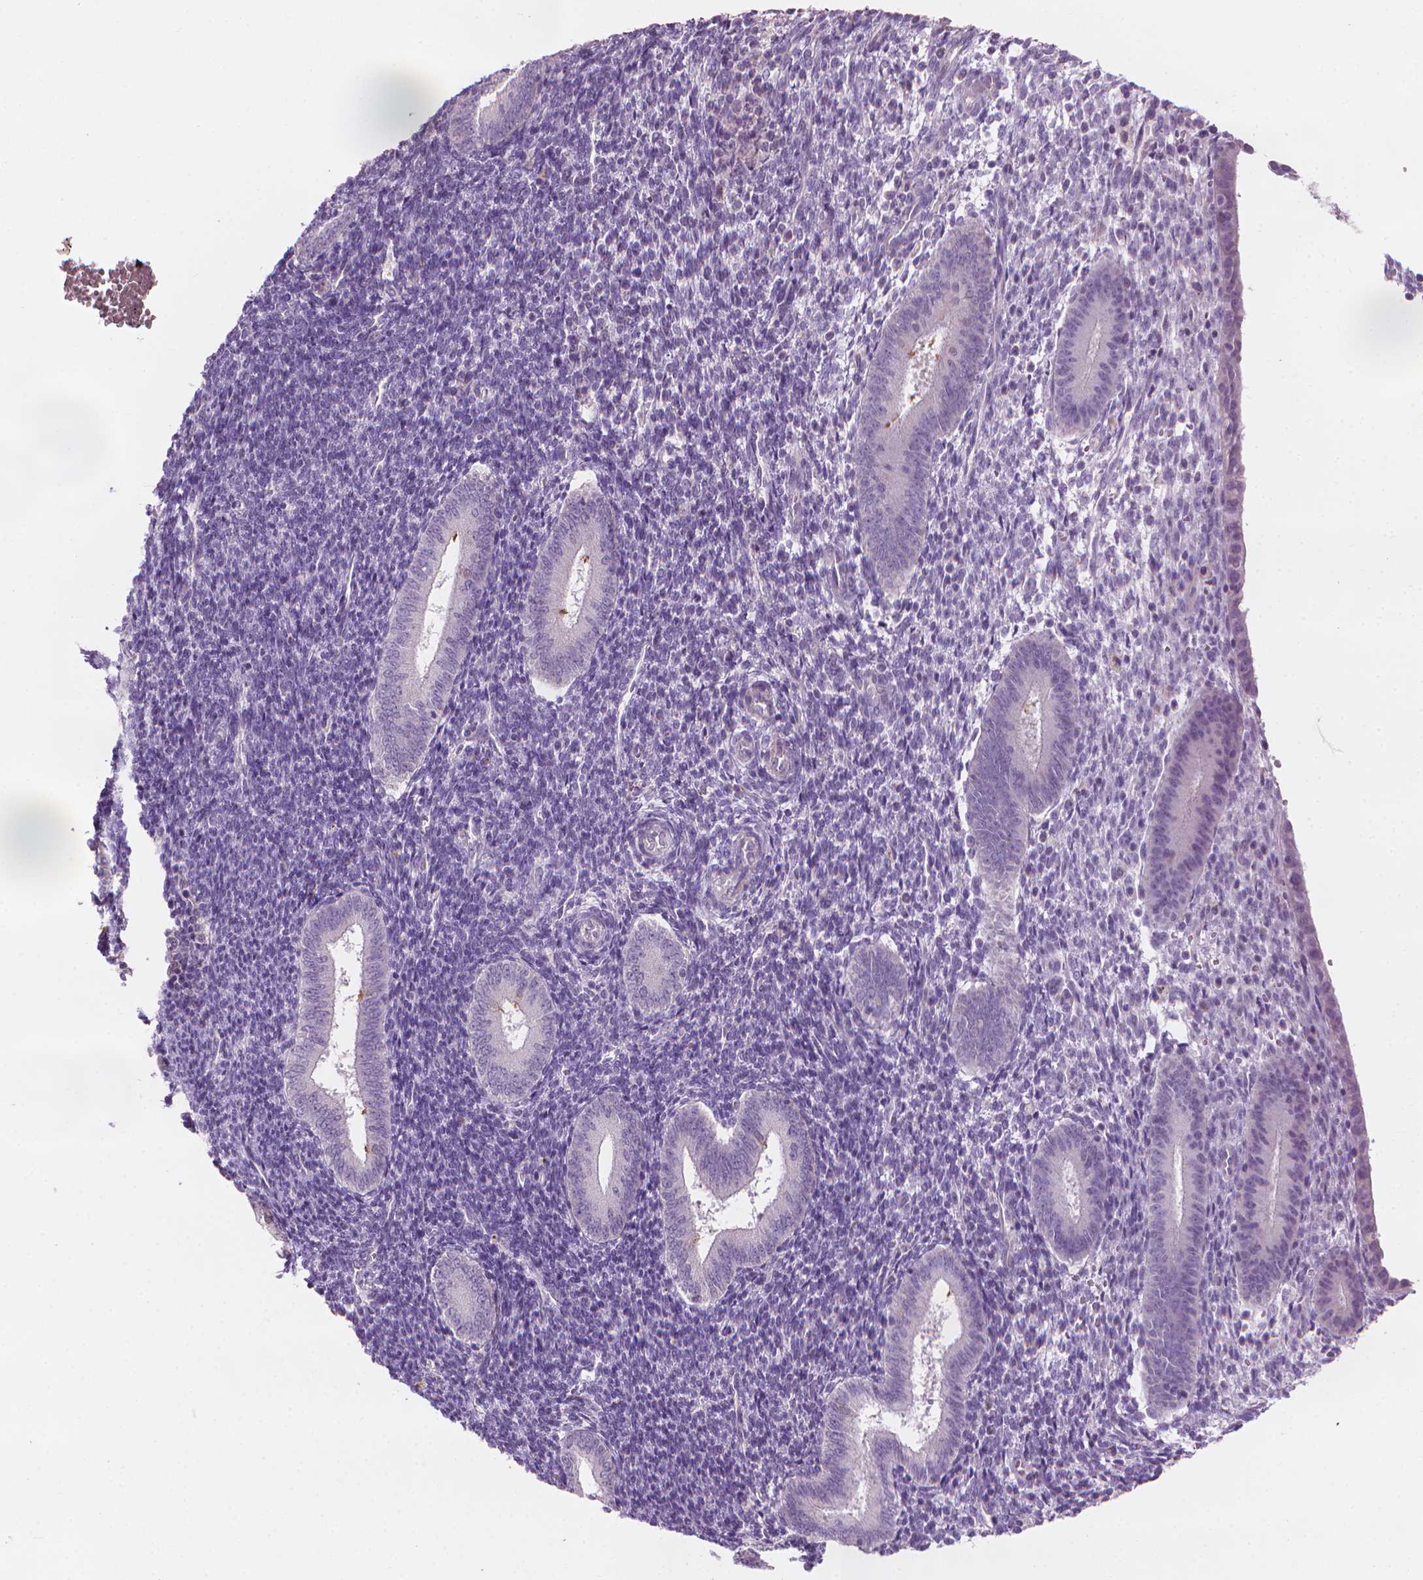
{"staining": {"intensity": "negative", "quantity": "none", "location": "none"}, "tissue": "endometrium", "cell_type": "Cells in endometrial stroma", "image_type": "normal", "snomed": [{"axis": "morphology", "description": "Normal tissue, NOS"}, {"axis": "topography", "description": "Endometrium"}], "caption": "This is an IHC histopathology image of normal human endometrium. There is no expression in cells in endometrial stroma.", "gene": "CFAP126", "patient": {"sex": "female", "age": 25}}